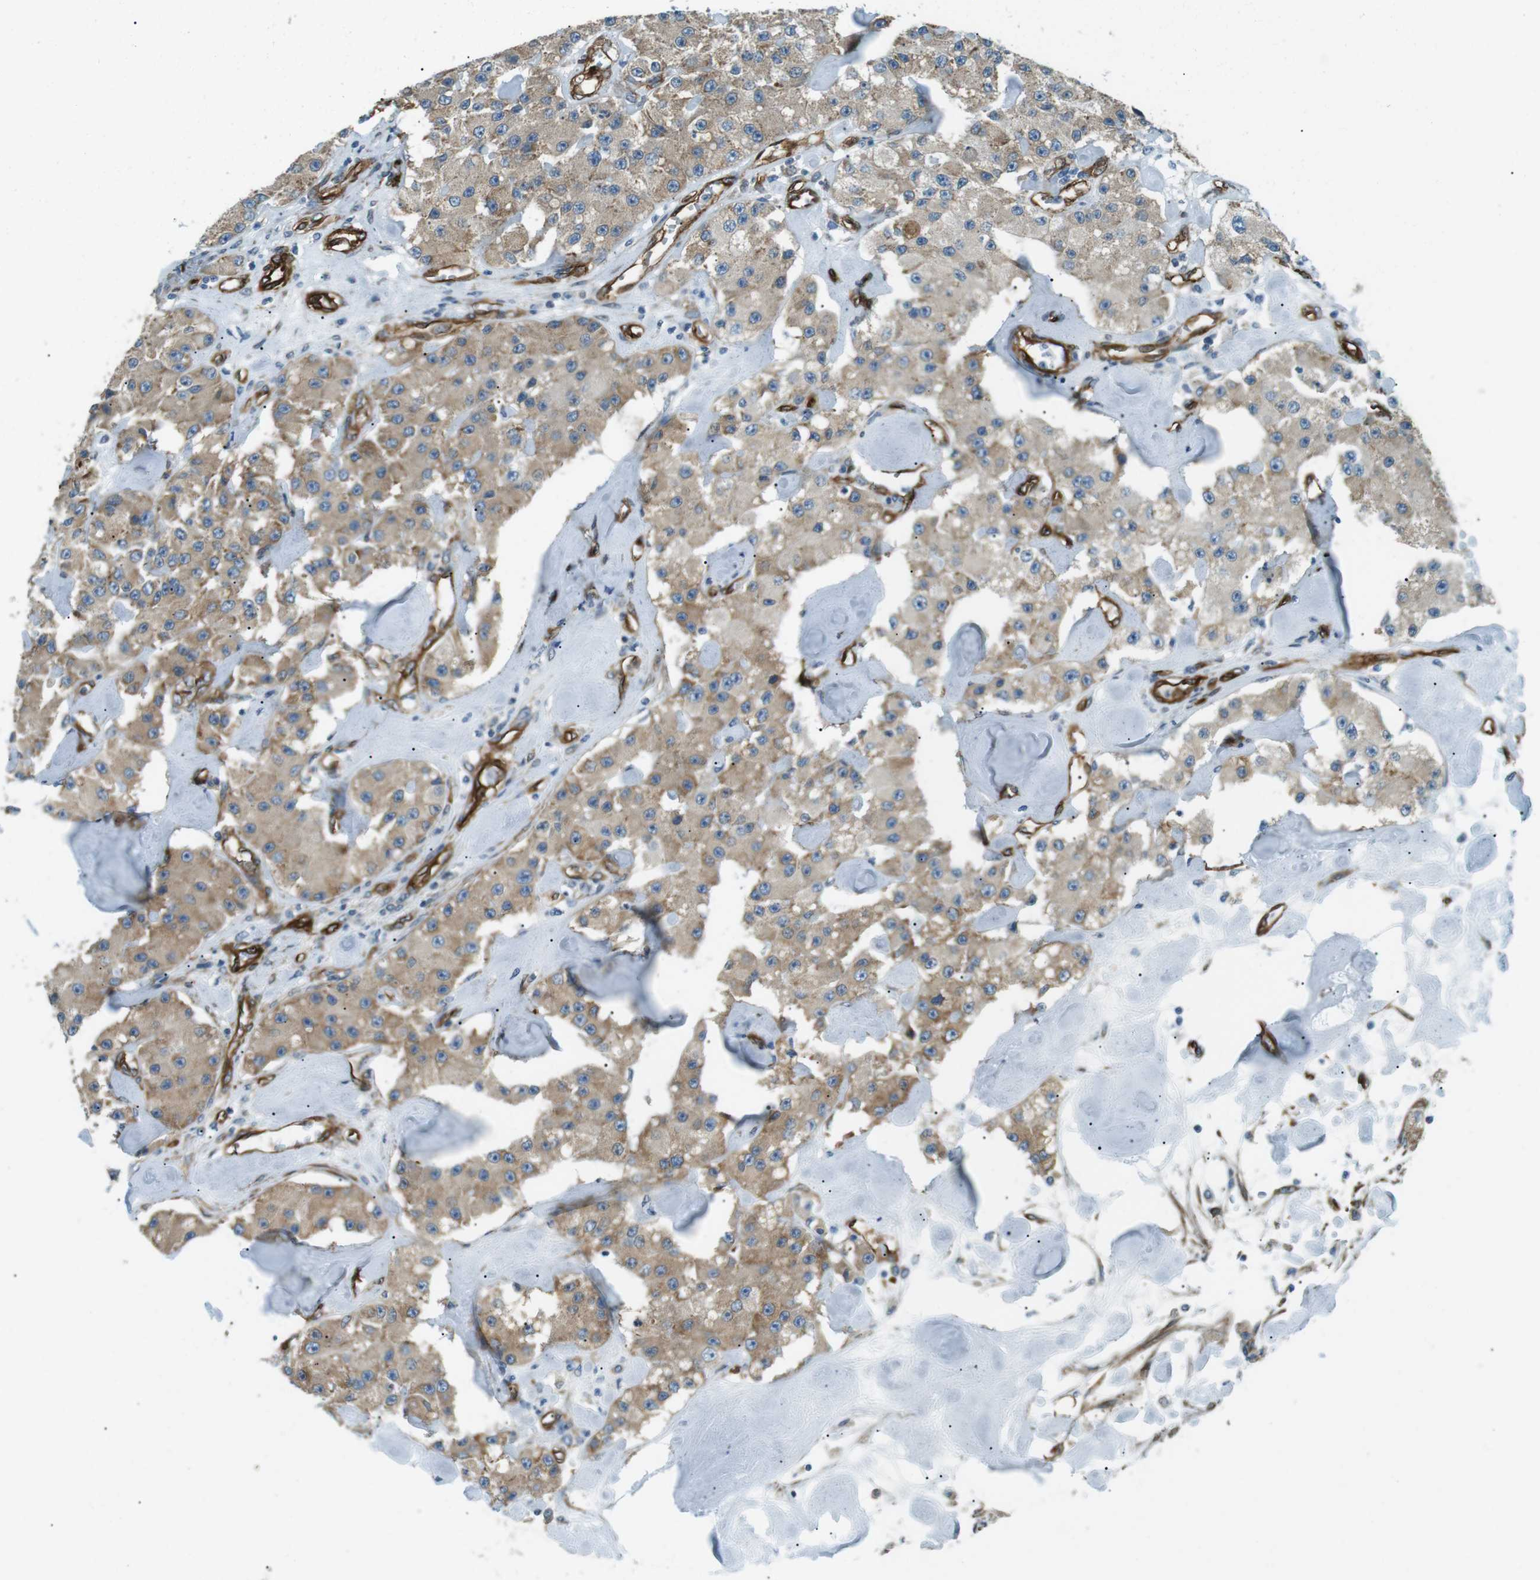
{"staining": {"intensity": "weak", "quantity": ">75%", "location": "cytoplasmic/membranous"}, "tissue": "carcinoid", "cell_type": "Tumor cells", "image_type": "cancer", "snomed": [{"axis": "morphology", "description": "Carcinoid, malignant, NOS"}, {"axis": "topography", "description": "Pancreas"}], "caption": "Protein expression by immunohistochemistry (IHC) demonstrates weak cytoplasmic/membranous expression in approximately >75% of tumor cells in carcinoid (malignant).", "gene": "ODR4", "patient": {"sex": "male", "age": 41}}